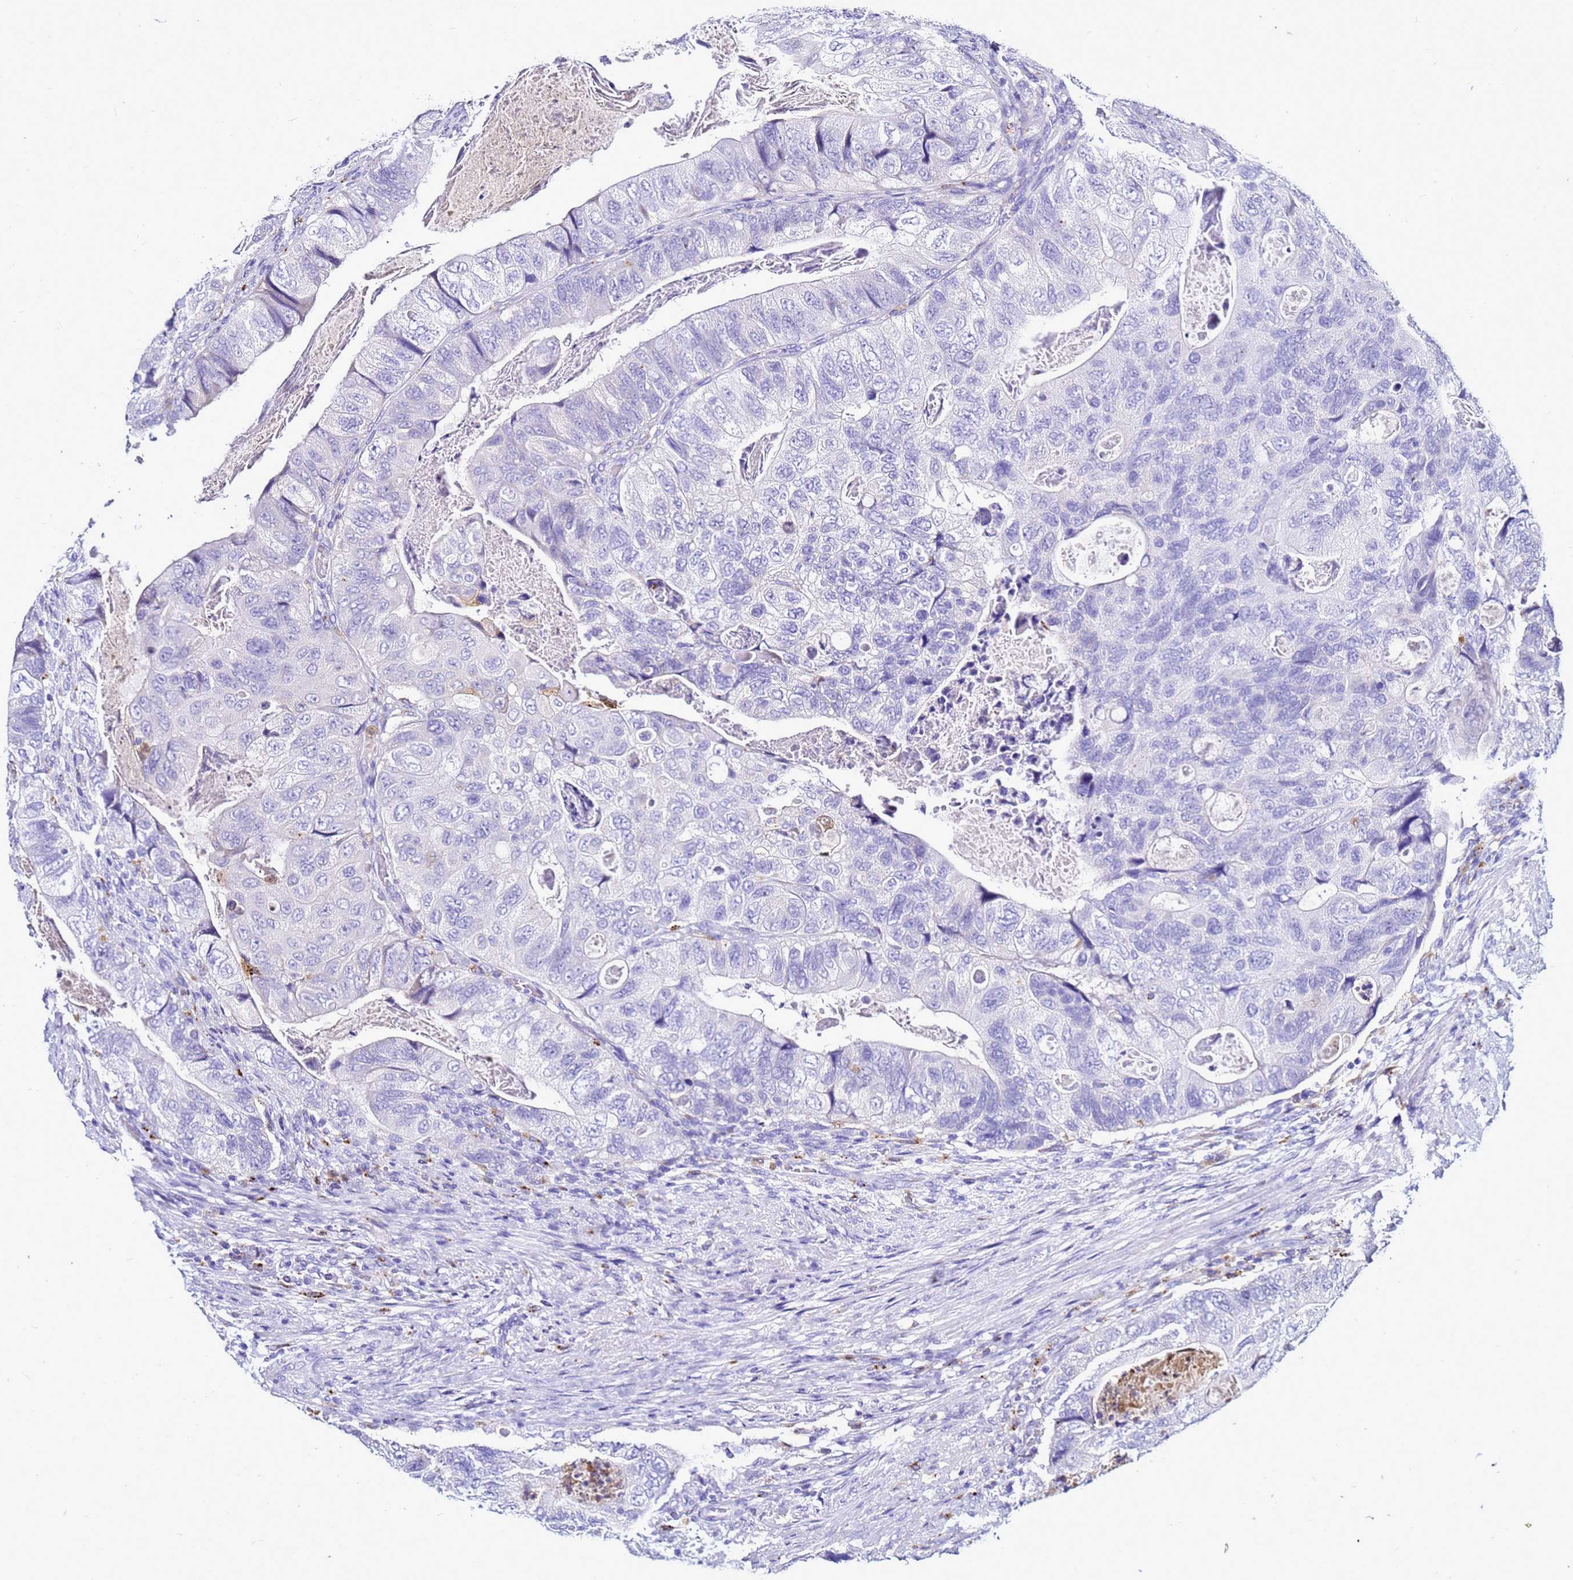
{"staining": {"intensity": "negative", "quantity": "none", "location": "none"}, "tissue": "colorectal cancer", "cell_type": "Tumor cells", "image_type": "cancer", "snomed": [{"axis": "morphology", "description": "Adenocarcinoma, NOS"}, {"axis": "topography", "description": "Rectum"}], "caption": "DAB immunohistochemical staining of human adenocarcinoma (colorectal) shows no significant staining in tumor cells. (Brightfield microscopy of DAB (3,3'-diaminobenzidine) immunohistochemistry (IHC) at high magnification).", "gene": "CSTA", "patient": {"sex": "male", "age": 63}}